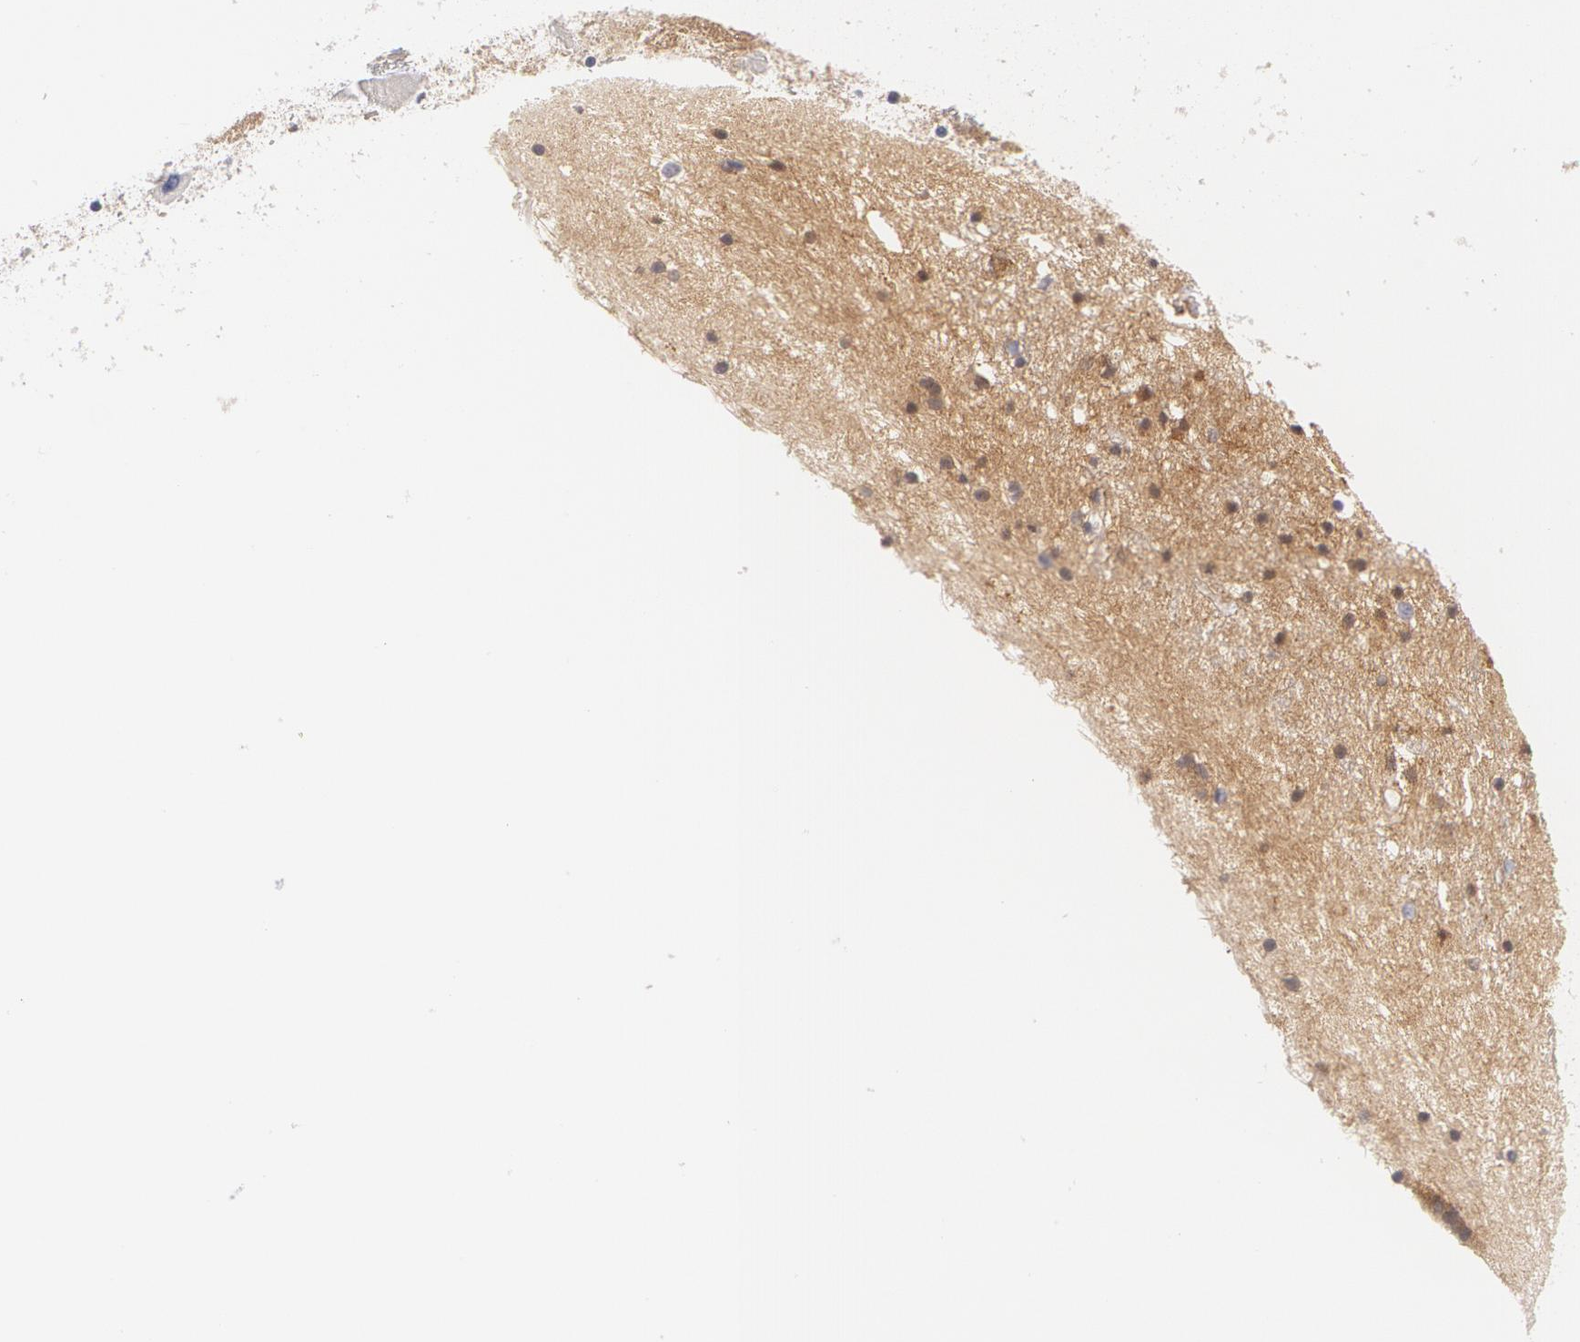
{"staining": {"intensity": "moderate", "quantity": ">75%", "location": "cytoplasmic/membranous"}, "tissue": "caudate", "cell_type": "Glial cells", "image_type": "normal", "snomed": [{"axis": "morphology", "description": "Normal tissue, NOS"}, {"axis": "topography", "description": "Lateral ventricle wall"}], "caption": "Glial cells demonstrate medium levels of moderate cytoplasmic/membranous expression in approximately >75% of cells in unremarkable caudate.", "gene": "CASK", "patient": {"sex": "male", "age": 45}}